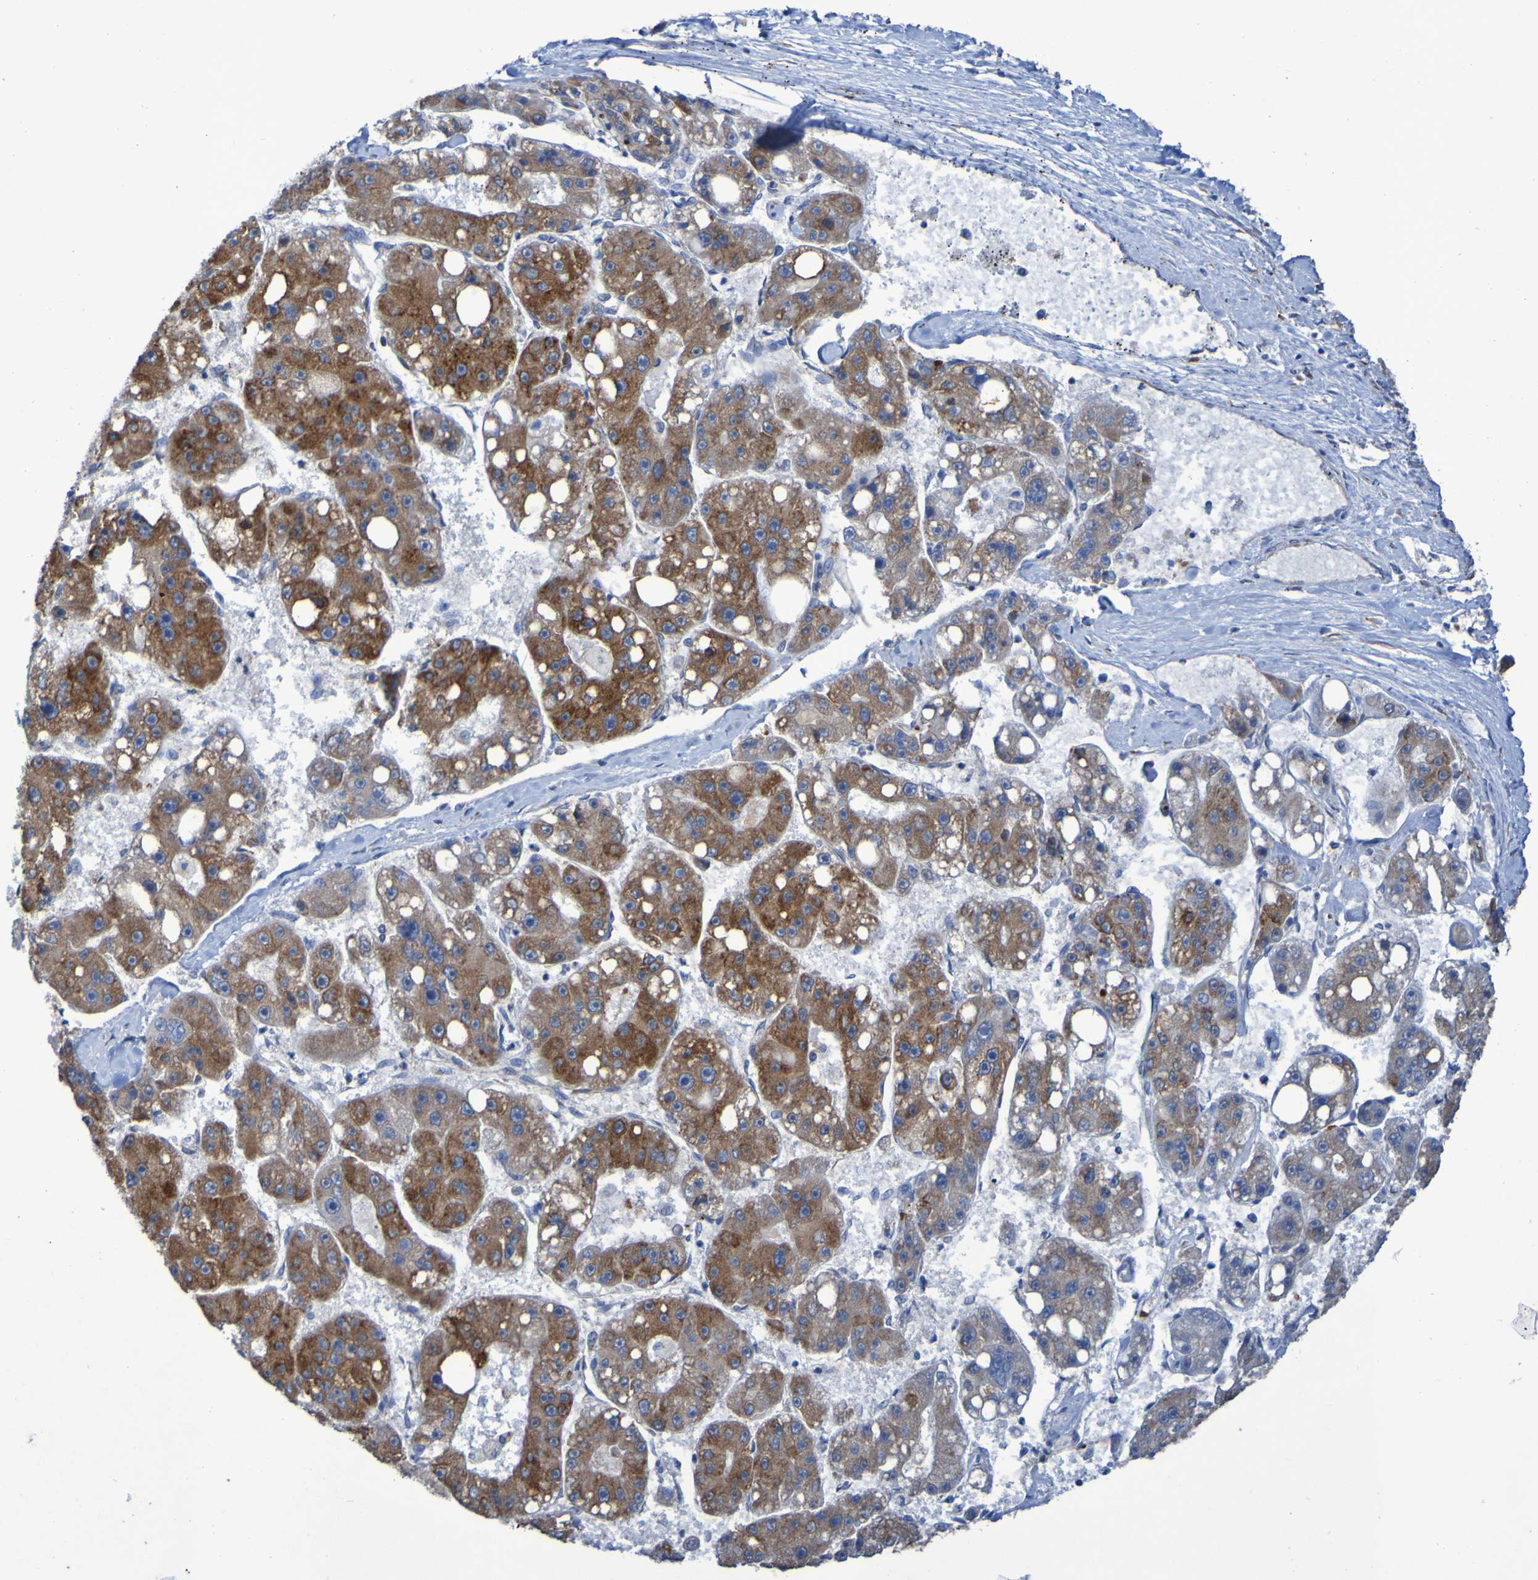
{"staining": {"intensity": "moderate", "quantity": "25%-75%", "location": "cytoplasmic/membranous"}, "tissue": "liver cancer", "cell_type": "Tumor cells", "image_type": "cancer", "snomed": [{"axis": "morphology", "description": "Carcinoma, Hepatocellular, NOS"}, {"axis": "topography", "description": "Liver"}], "caption": "IHC micrograph of neoplastic tissue: liver cancer (hepatocellular carcinoma) stained using immunohistochemistry exhibits medium levels of moderate protein expression localized specifically in the cytoplasmic/membranous of tumor cells, appearing as a cytoplasmic/membranous brown color.", "gene": "FKBP3", "patient": {"sex": "female", "age": 61}}